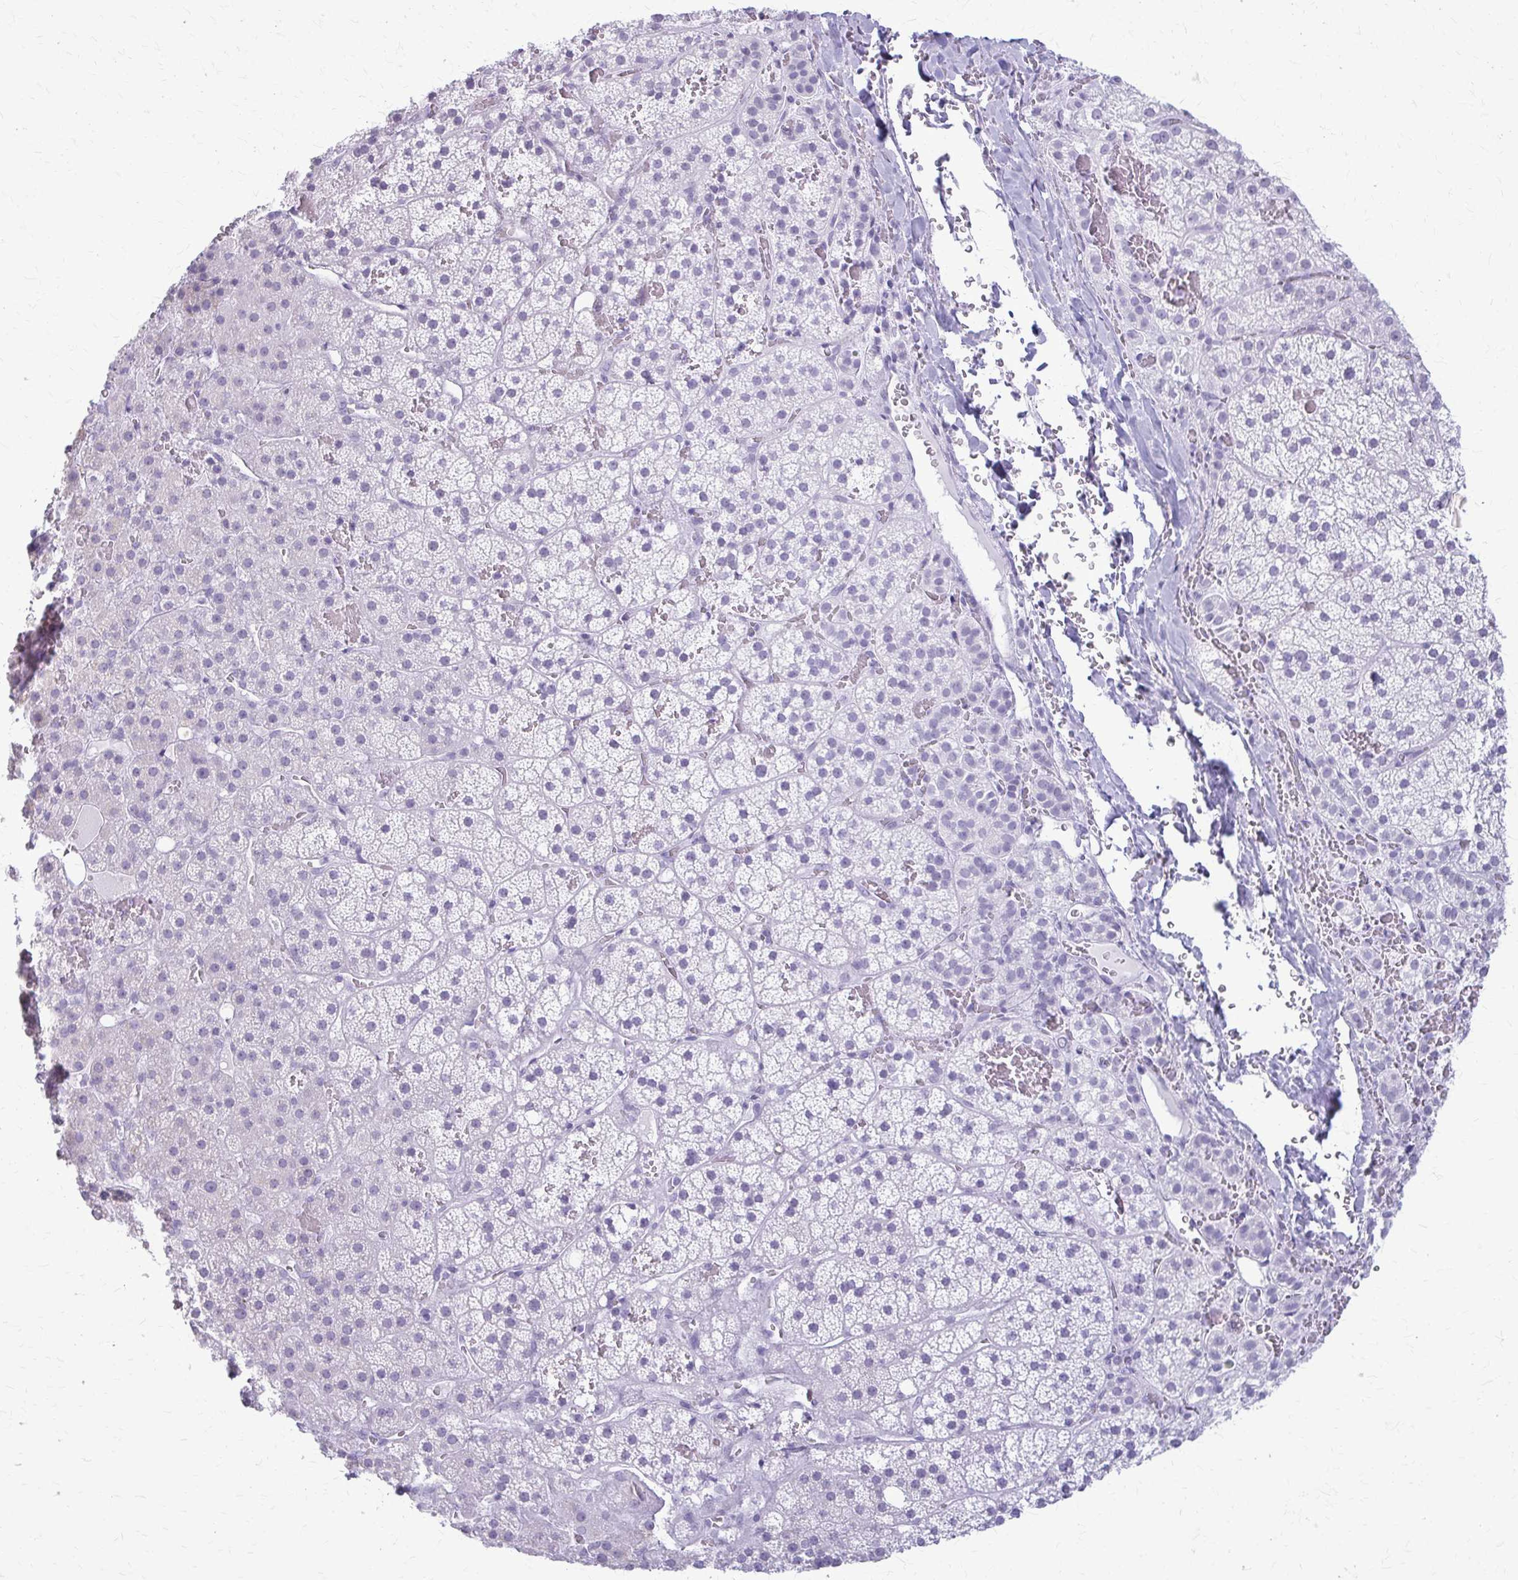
{"staining": {"intensity": "negative", "quantity": "none", "location": "none"}, "tissue": "adrenal gland", "cell_type": "Glandular cells", "image_type": "normal", "snomed": [{"axis": "morphology", "description": "Normal tissue, NOS"}, {"axis": "topography", "description": "Adrenal gland"}], "caption": "DAB (3,3'-diaminobenzidine) immunohistochemical staining of benign adrenal gland shows no significant staining in glandular cells.", "gene": "KRT5", "patient": {"sex": "male", "age": 53}}